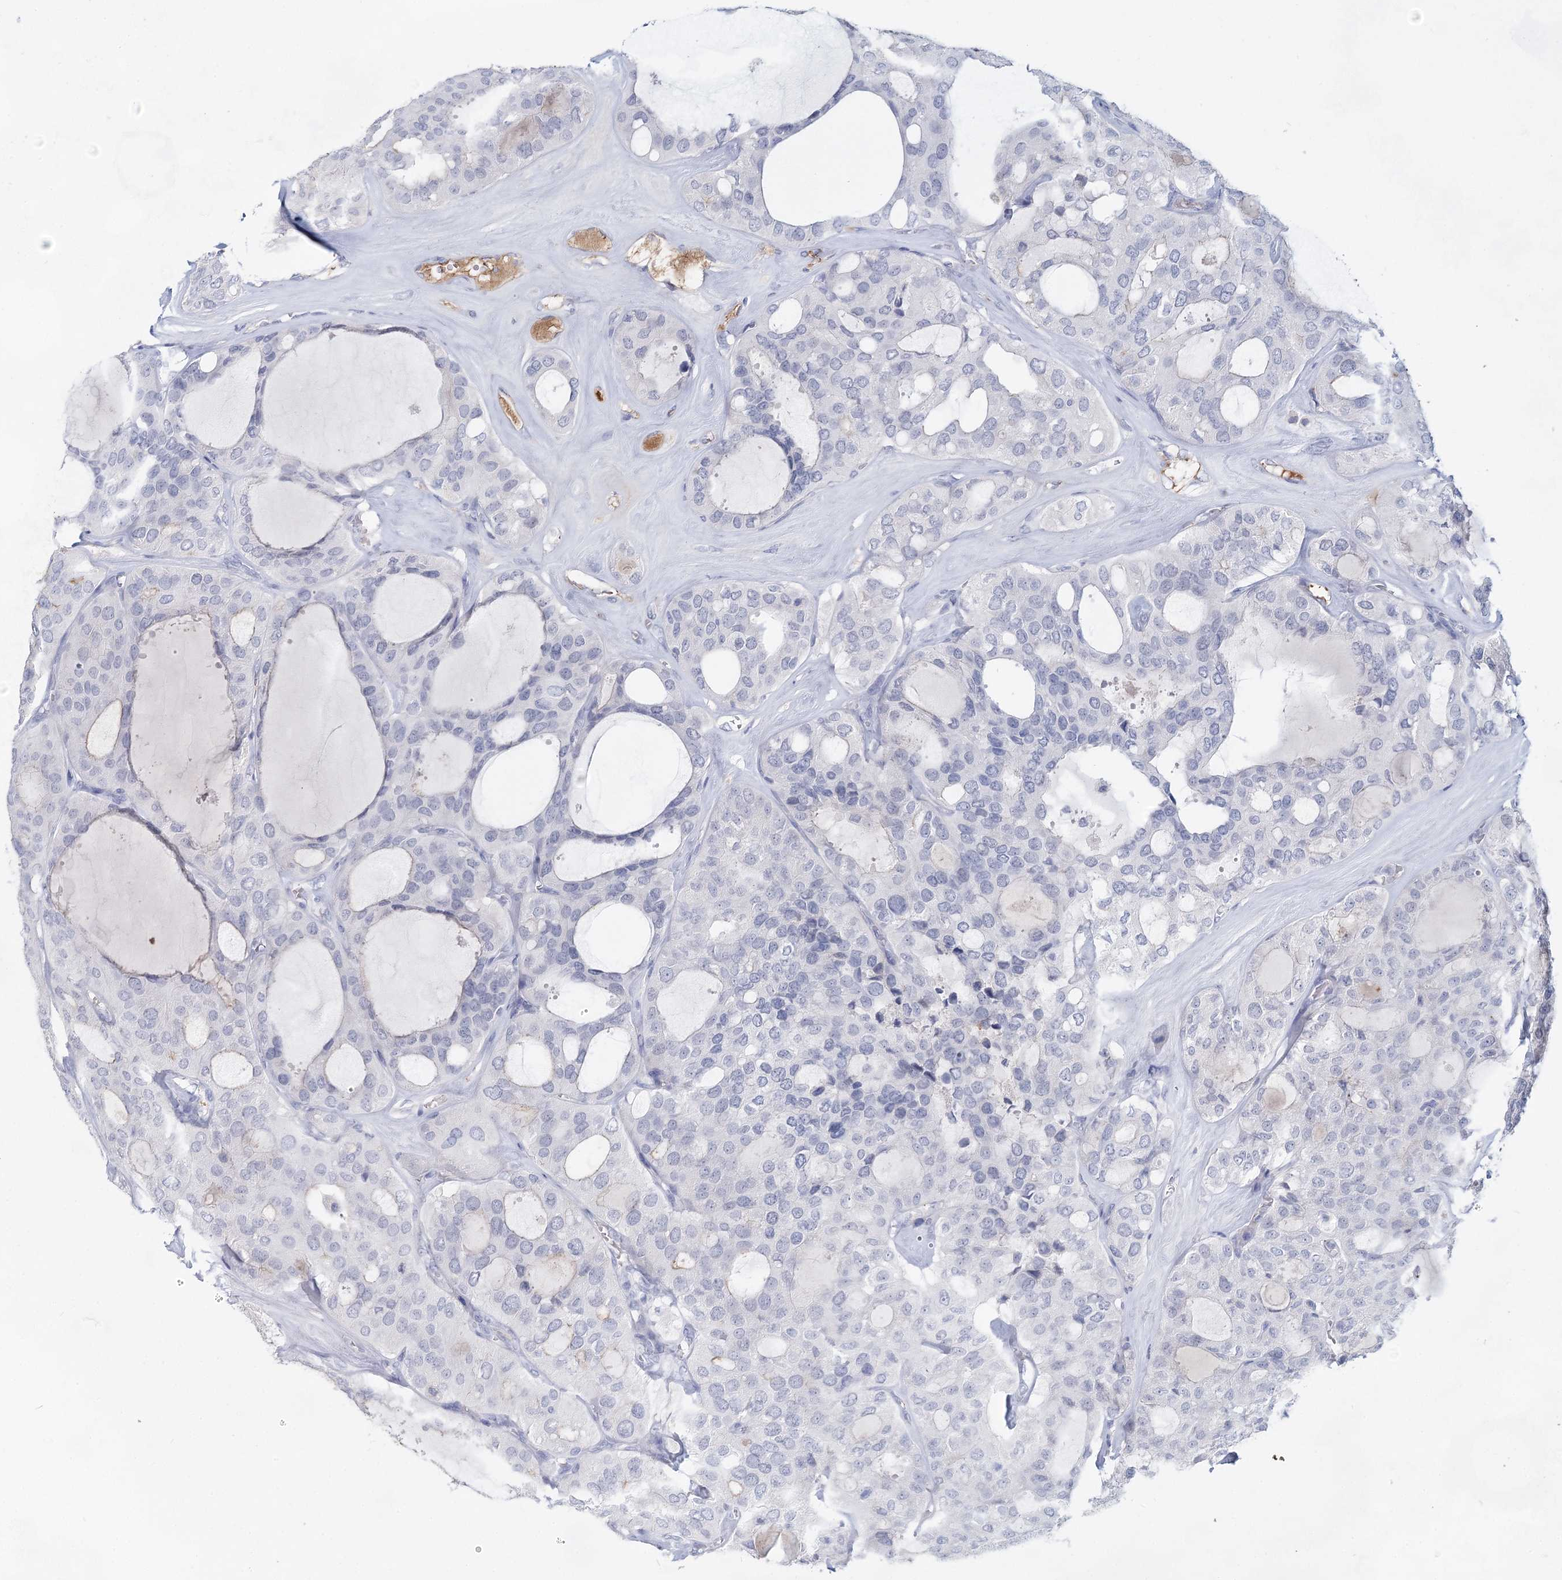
{"staining": {"intensity": "negative", "quantity": "none", "location": "none"}, "tissue": "thyroid cancer", "cell_type": "Tumor cells", "image_type": "cancer", "snomed": [{"axis": "morphology", "description": "Follicular adenoma carcinoma, NOS"}, {"axis": "topography", "description": "Thyroid gland"}], "caption": "This is an IHC photomicrograph of thyroid cancer (follicular adenoma carcinoma). There is no positivity in tumor cells.", "gene": "TASOR2", "patient": {"sex": "male", "age": 75}}